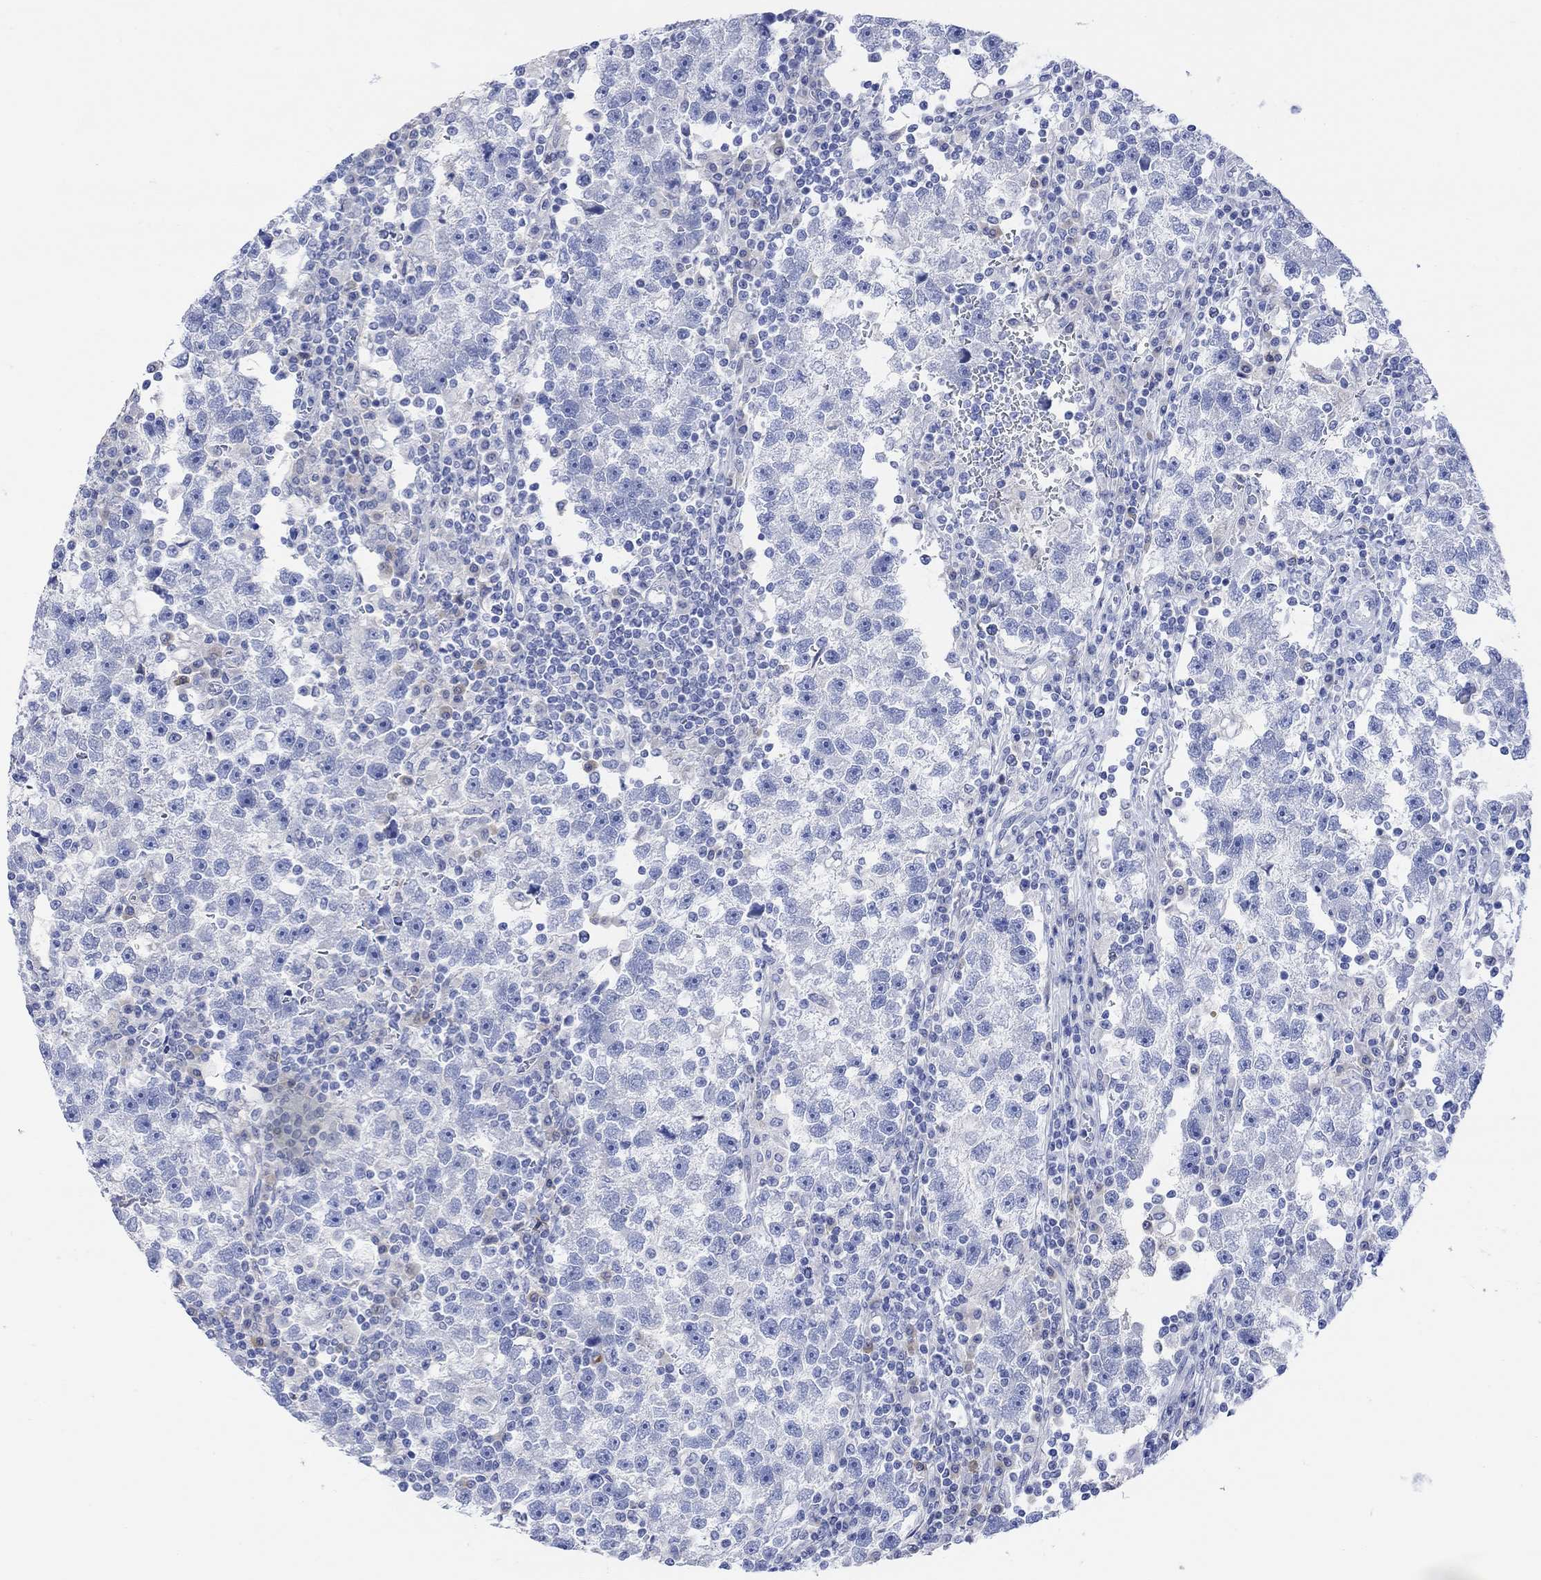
{"staining": {"intensity": "negative", "quantity": "none", "location": "none"}, "tissue": "testis cancer", "cell_type": "Tumor cells", "image_type": "cancer", "snomed": [{"axis": "morphology", "description": "Seminoma, NOS"}, {"axis": "topography", "description": "Testis"}], "caption": "Histopathology image shows no protein staining in tumor cells of testis cancer (seminoma) tissue.", "gene": "GNG13", "patient": {"sex": "male", "age": 47}}